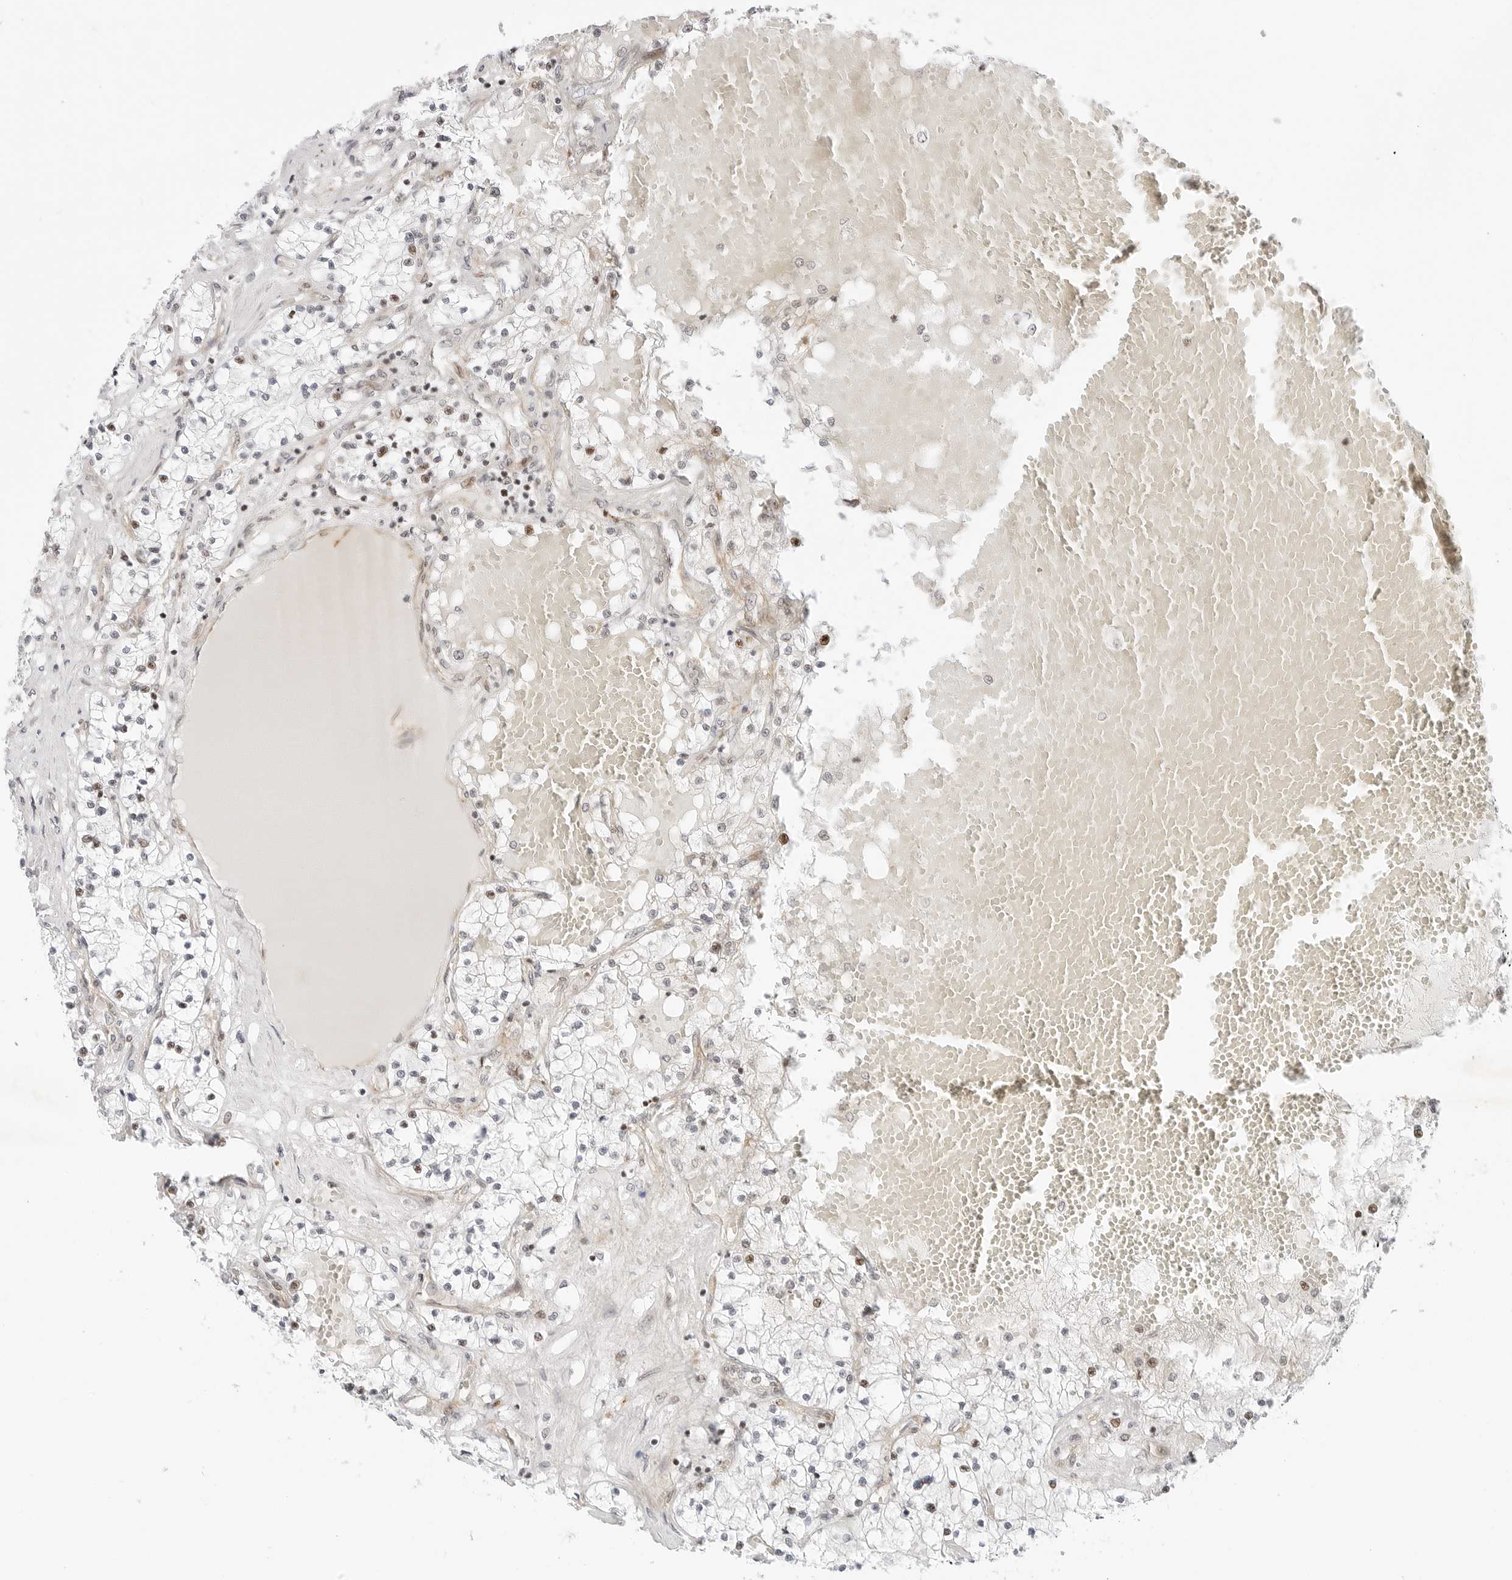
{"staining": {"intensity": "negative", "quantity": "none", "location": "none"}, "tissue": "renal cancer", "cell_type": "Tumor cells", "image_type": "cancer", "snomed": [{"axis": "morphology", "description": "Normal tissue, NOS"}, {"axis": "morphology", "description": "Adenocarcinoma, NOS"}, {"axis": "topography", "description": "Kidney"}], "caption": "Photomicrograph shows no protein staining in tumor cells of renal cancer (adenocarcinoma) tissue.", "gene": "ZNF613", "patient": {"sex": "male", "age": 68}}